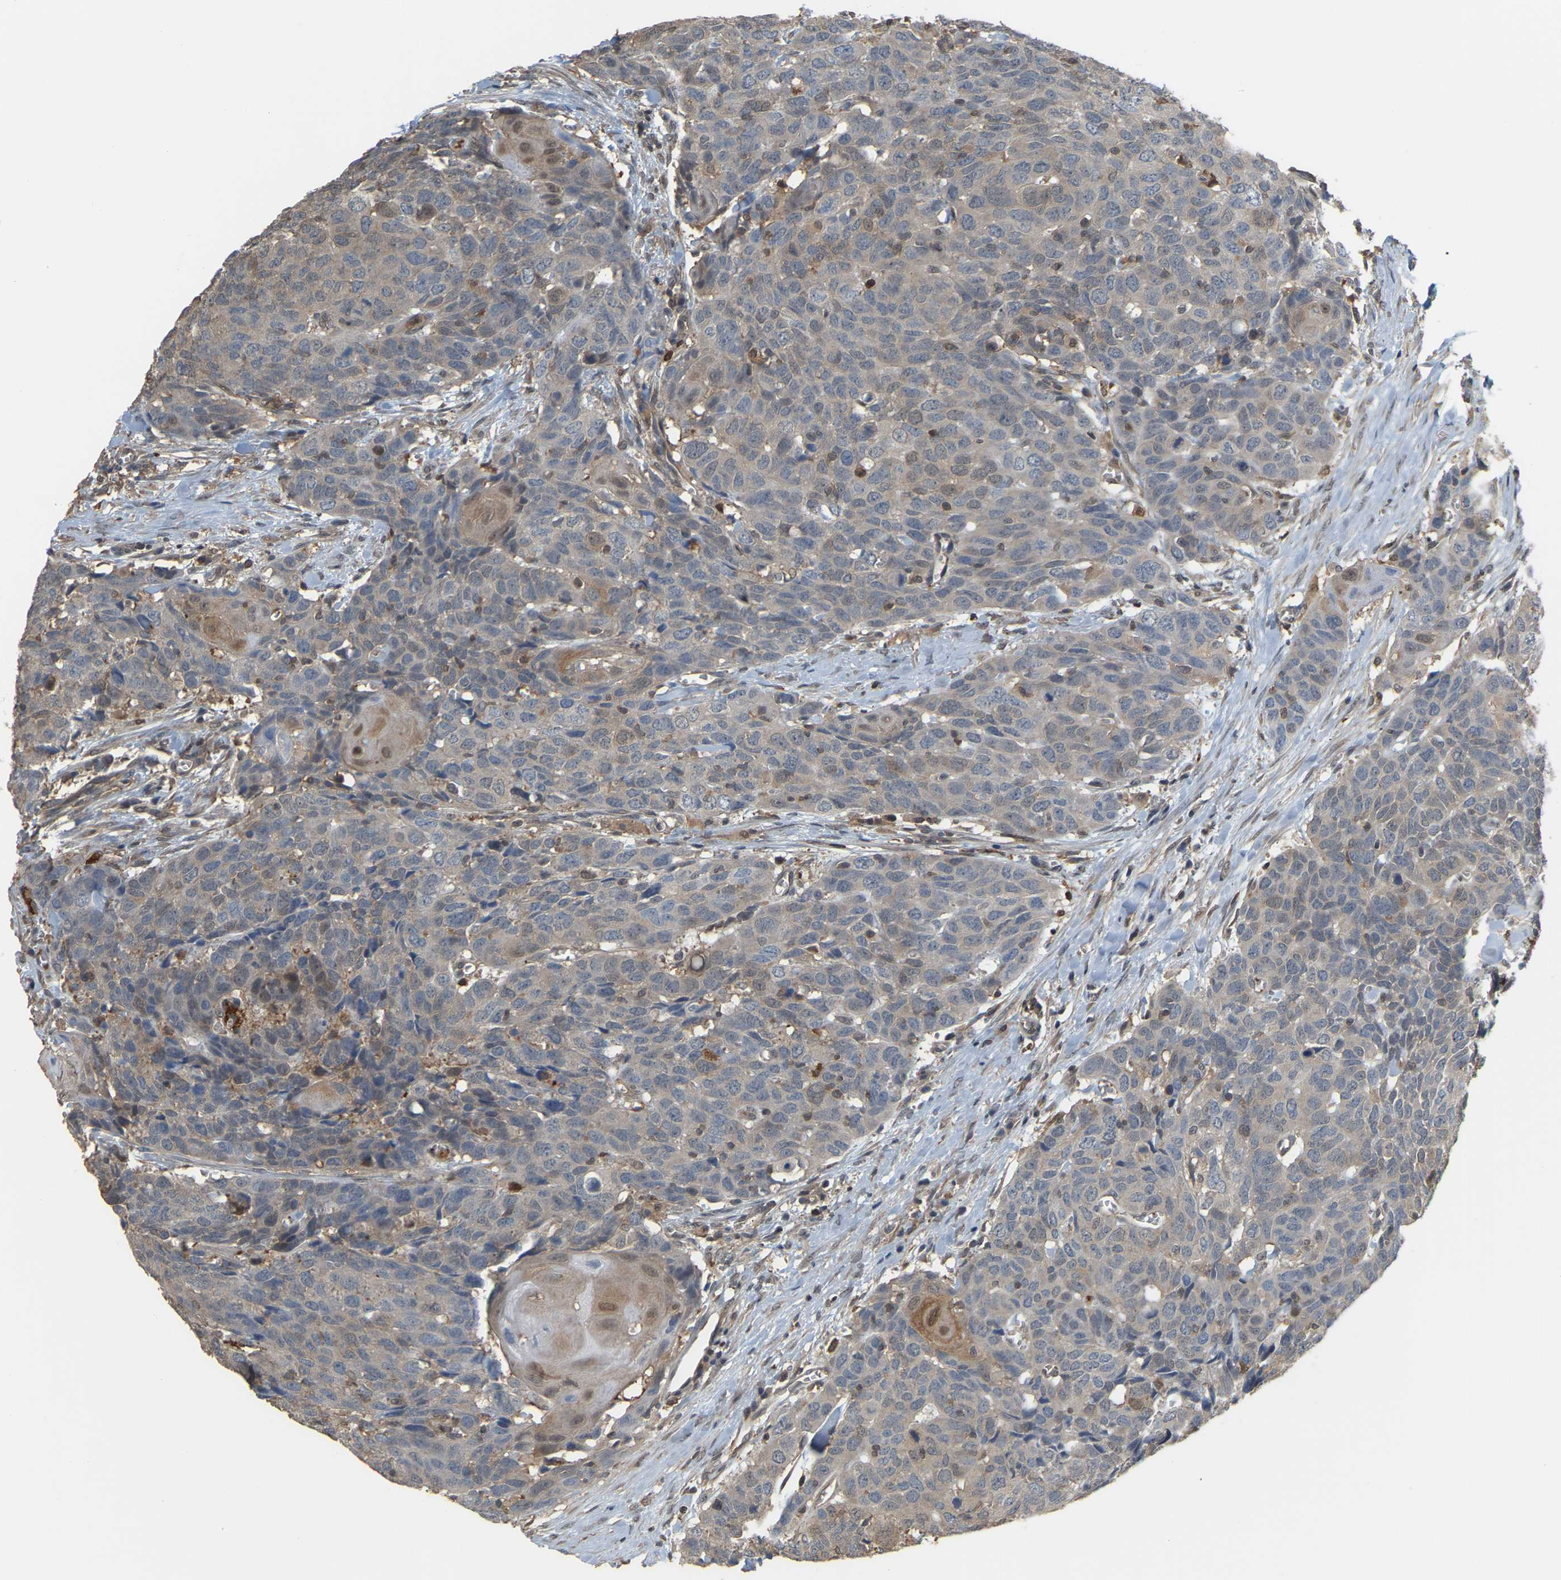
{"staining": {"intensity": "weak", "quantity": "<25%", "location": "cytoplasmic/membranous"}, "tissue": "head and neck cancer", "cell_type": "Tumor cells", "image_type": "cancer", "snomed": [{"axis": "morphology", "description": "Squamous cell carcinoma, NOS"}, {"axis": "topography", "description": "Head-Neck"}], "caption": "The photomicrograph exhibits no staining of tumor cells in head and neck squamous cell carcinoma.", "gene": "MTPN", "patient": {"sex": "male", "age": 66}}